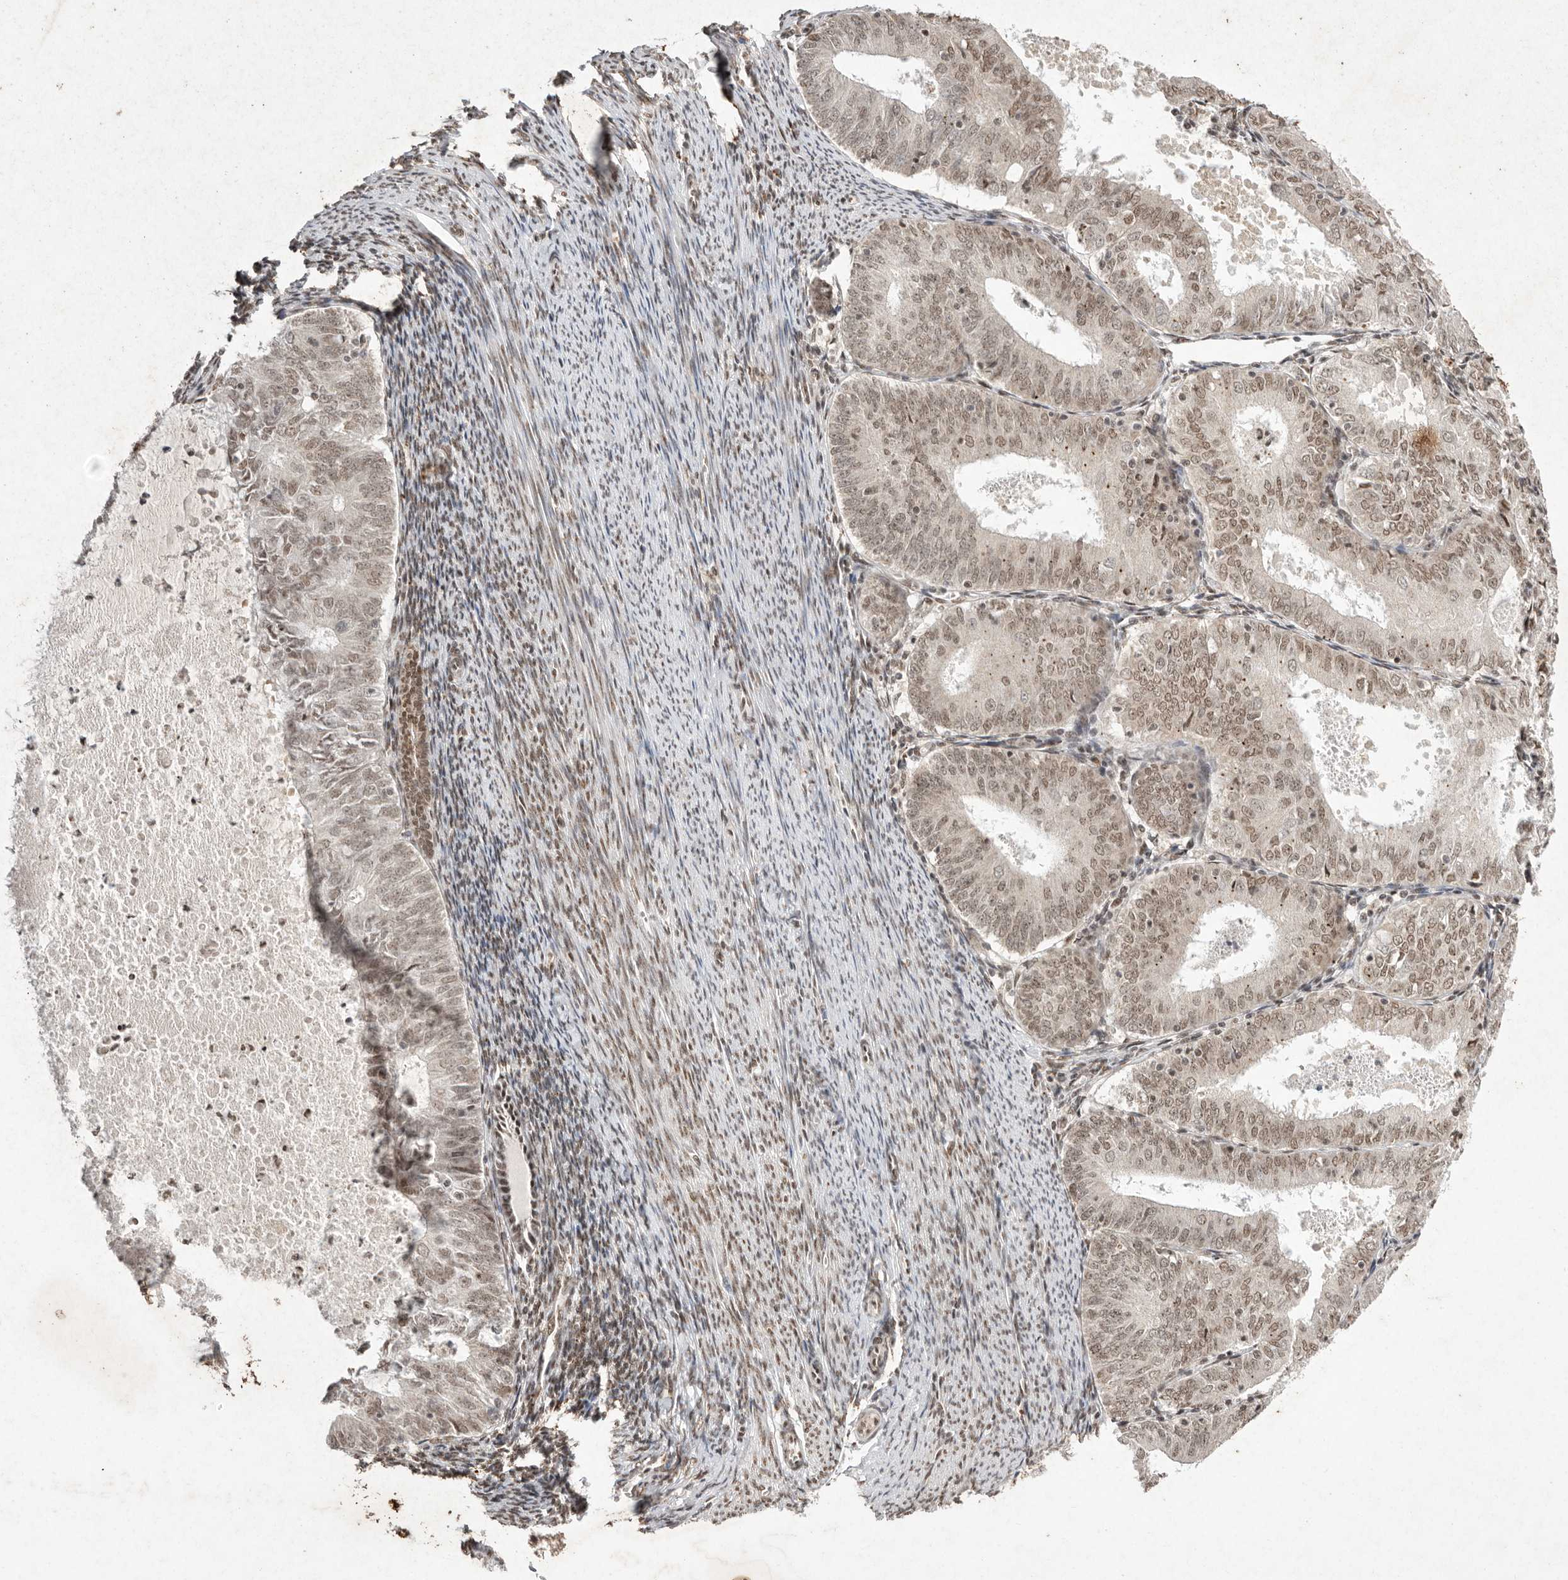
{"staining": {"intensity": "weak", "quantity": ">75%", "location": "nuclear"}, "tissue": "endometrial cancer", "cell_type": "Tumor cells", "image_type": "cancer", "snomed": [{"axis": "morphology", "description": "Adenocarcinoma, NOS"}, {"axis": "topography", "description": "Endometrium"}], "caption": "Weak nuclear positivity for a protein is present in approximately >75% of tumor cells of endometrial adenocarcinoma using IHC.", "gene": "NKX3-2", "patient": {"sex": "female", "age": 57}}